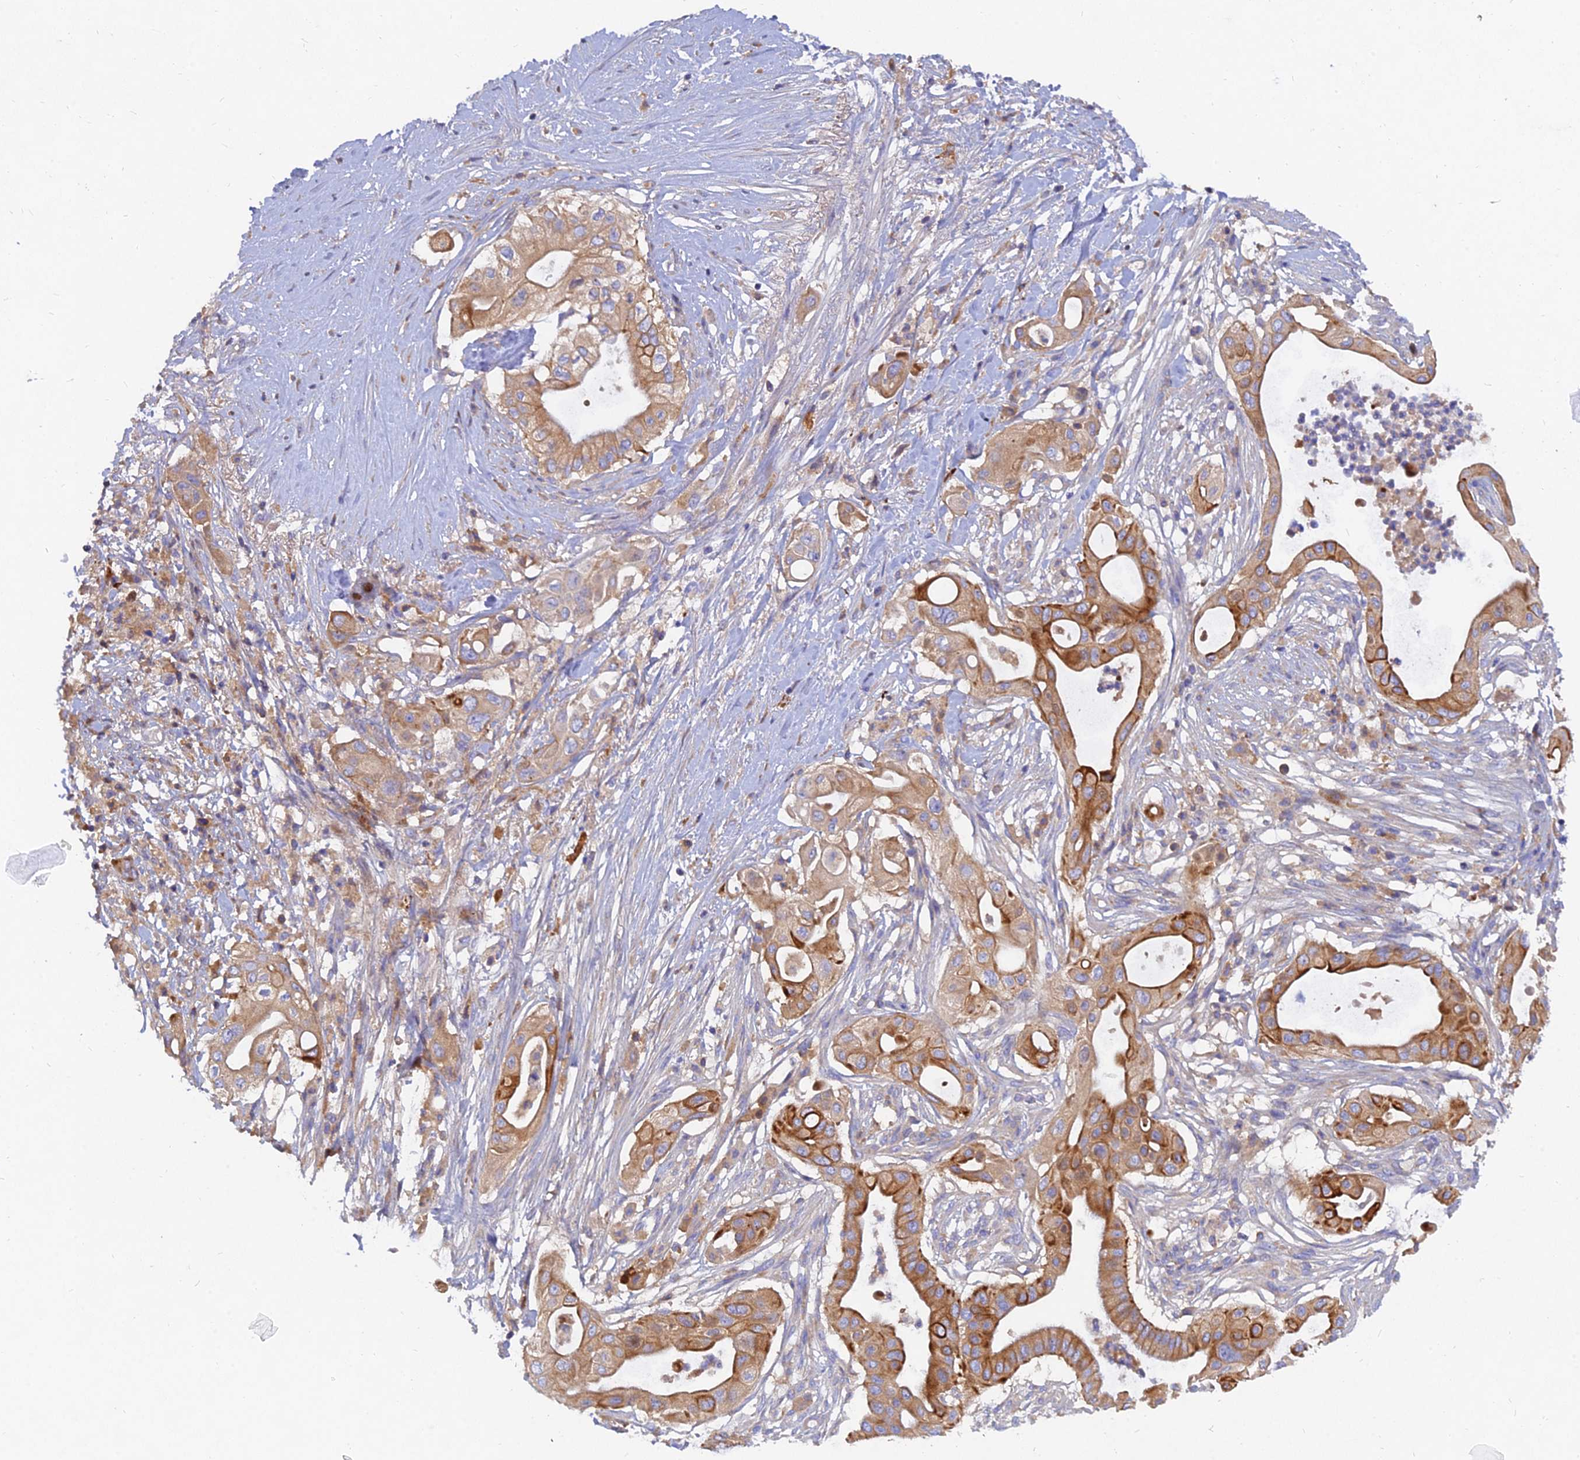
{"staining": {"intensity": "moderate", "quantity": ">75%", "location": "cytoplasmic/membranous"}, "tissue": "pancreatic cancer", "cell_type": "Tumor cells", "image_type": "cancer", "snomed": [{"axis": "morphology", "description": "Adenocarcinoma, NOS"}, {"axis": "topography", "description": "Pancreas"}], "caption": "Immunohistochemical staining of pancreatic cancer reveals medium levels of moderate cytoplasmic/membranous positivity in about >75% of tumor cells.", "gene": "MROH1", "patient": {"sex": "male", "age": 68}}